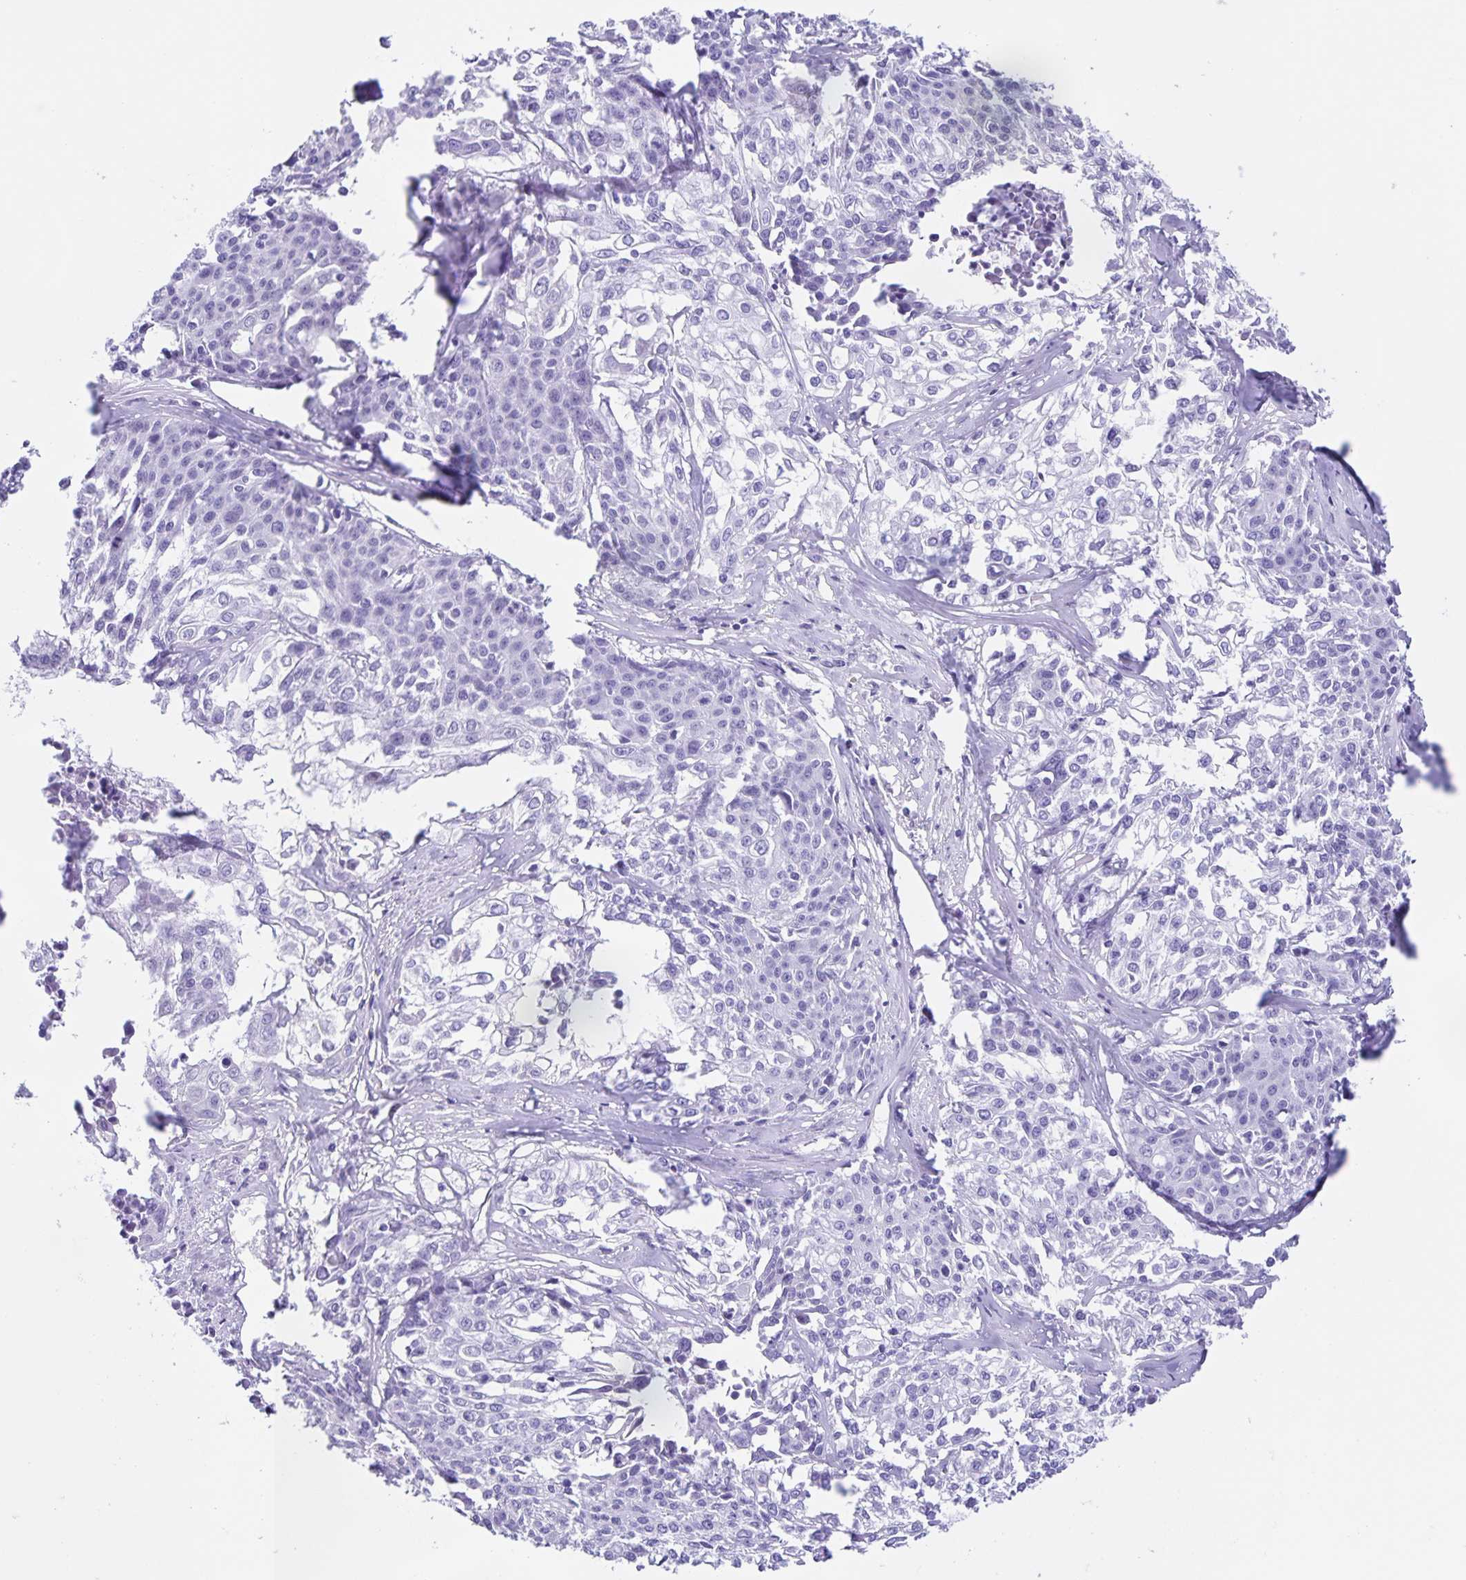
{"staining": {"intensity": "negative", "quantity": "none", "location": "none"}, "tissue": "cervical cancer", "cell_type": "Tumor cells", "image_type": "cancer", "snomed": [{"axis": "morphology", "description": "Squamous cell carcinoma, NOS"}, {"axis": "topography", "description": "Cervix"}], "caption": "IHC of human cervical cancer shows no expression in tumor cells. The staining is performed using DAB (3,3'-diaminobenzidine) brown chromogen with nuclei counter-stained in using hematoxylin.", "gene": "FAM170A", "patient": {"sex": "female", "age": 39}}